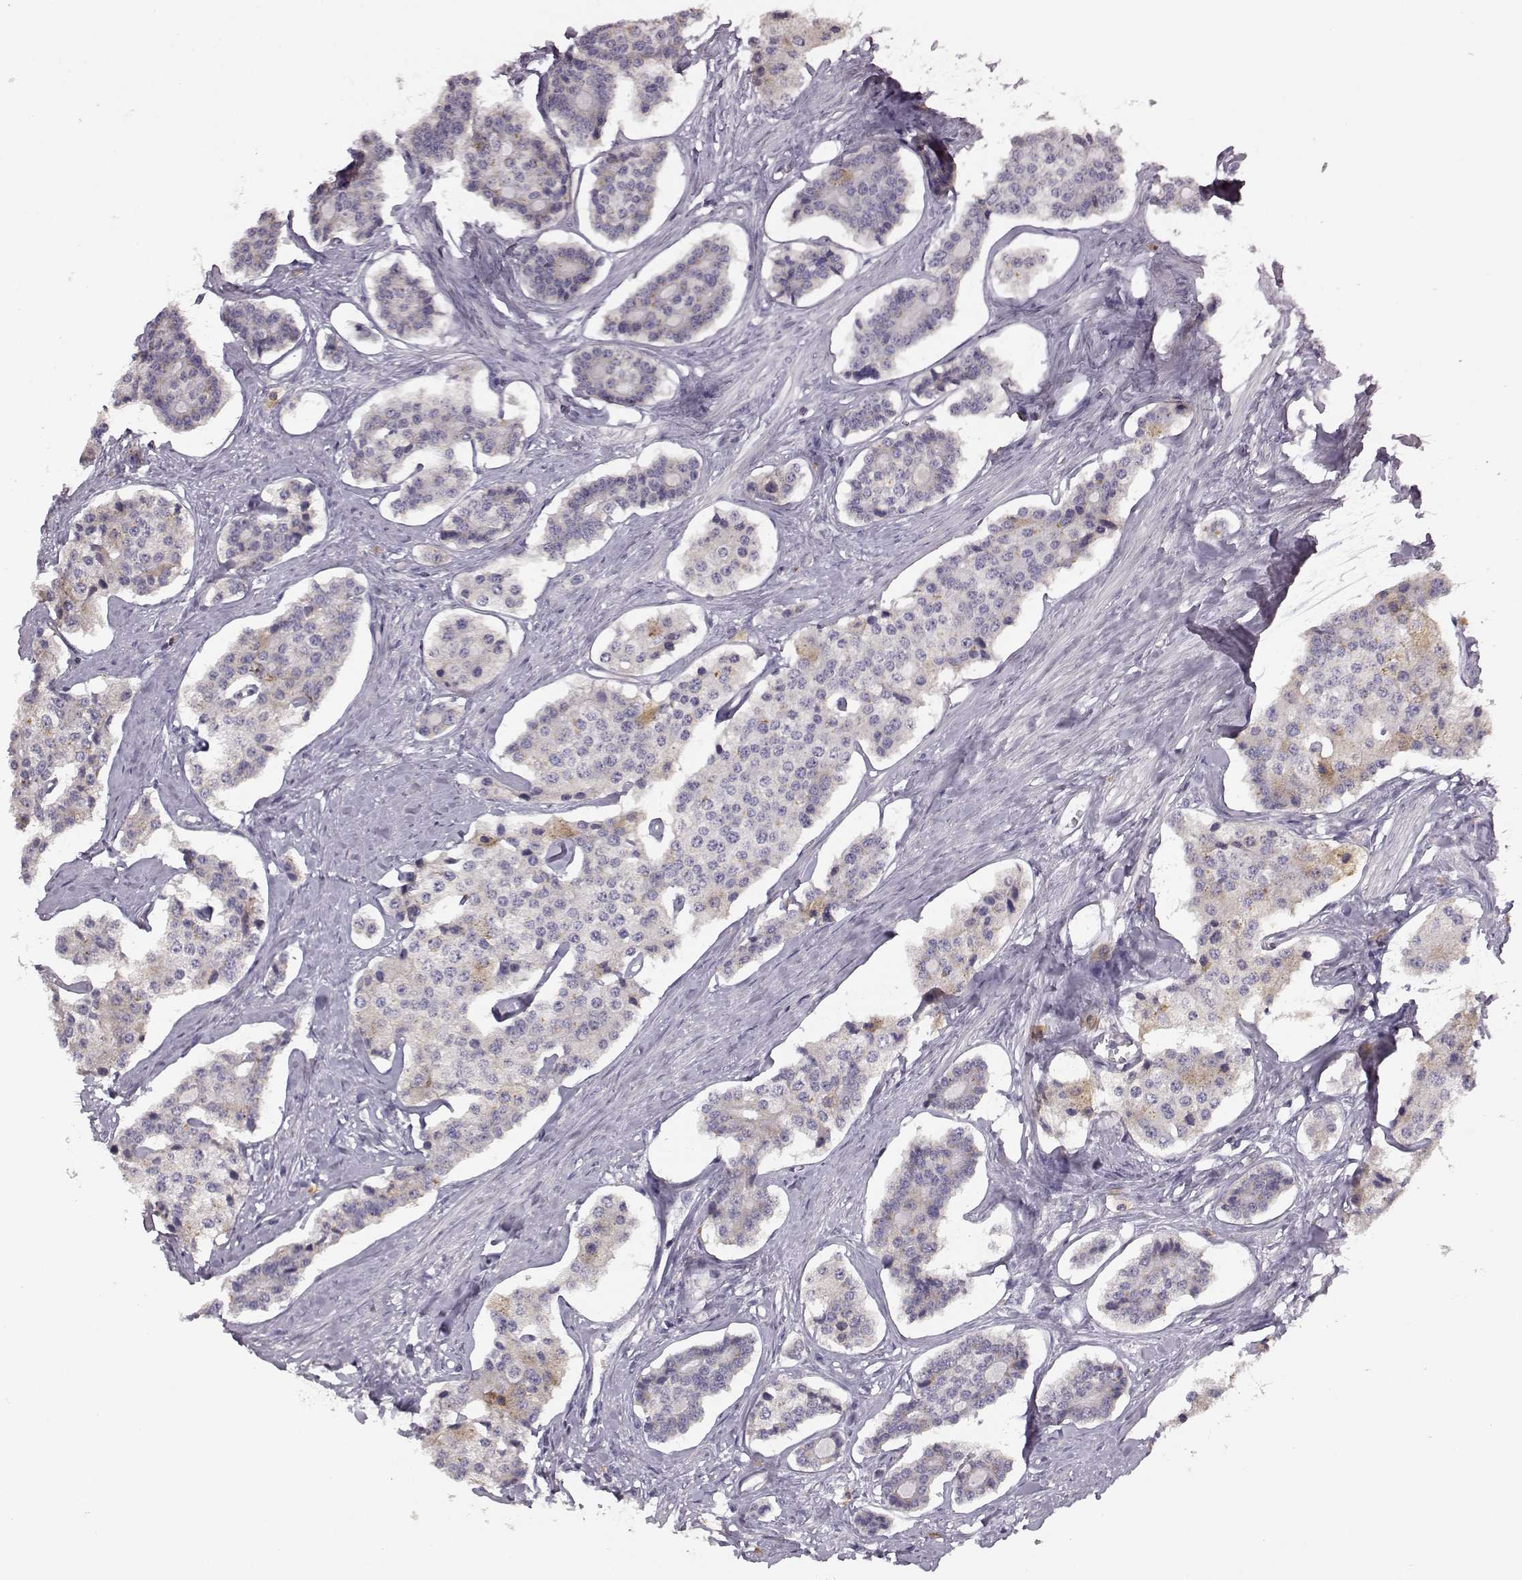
{"staining": {"intensity": "weak", "quantity": "<25%", "location": "cytoplasmic/membranous"}, "tissue": "carcinoid", "cell_type": "Tumor cells", "image_type": "cancer", "snomed": [{"axis": "morphology", "description": "Carcinoid, malignant, NOS"}, {"axis": "topography", "description": "Small intestine"}], "caption": "High power microscopy photomicrograph of an immunohistochemistry (IHC) histopathology image of malignant carcinoid, revealing no significant positivity in tumor cells.", "gene": "GHR", "patient": {"sex": "female", "age": 65}}